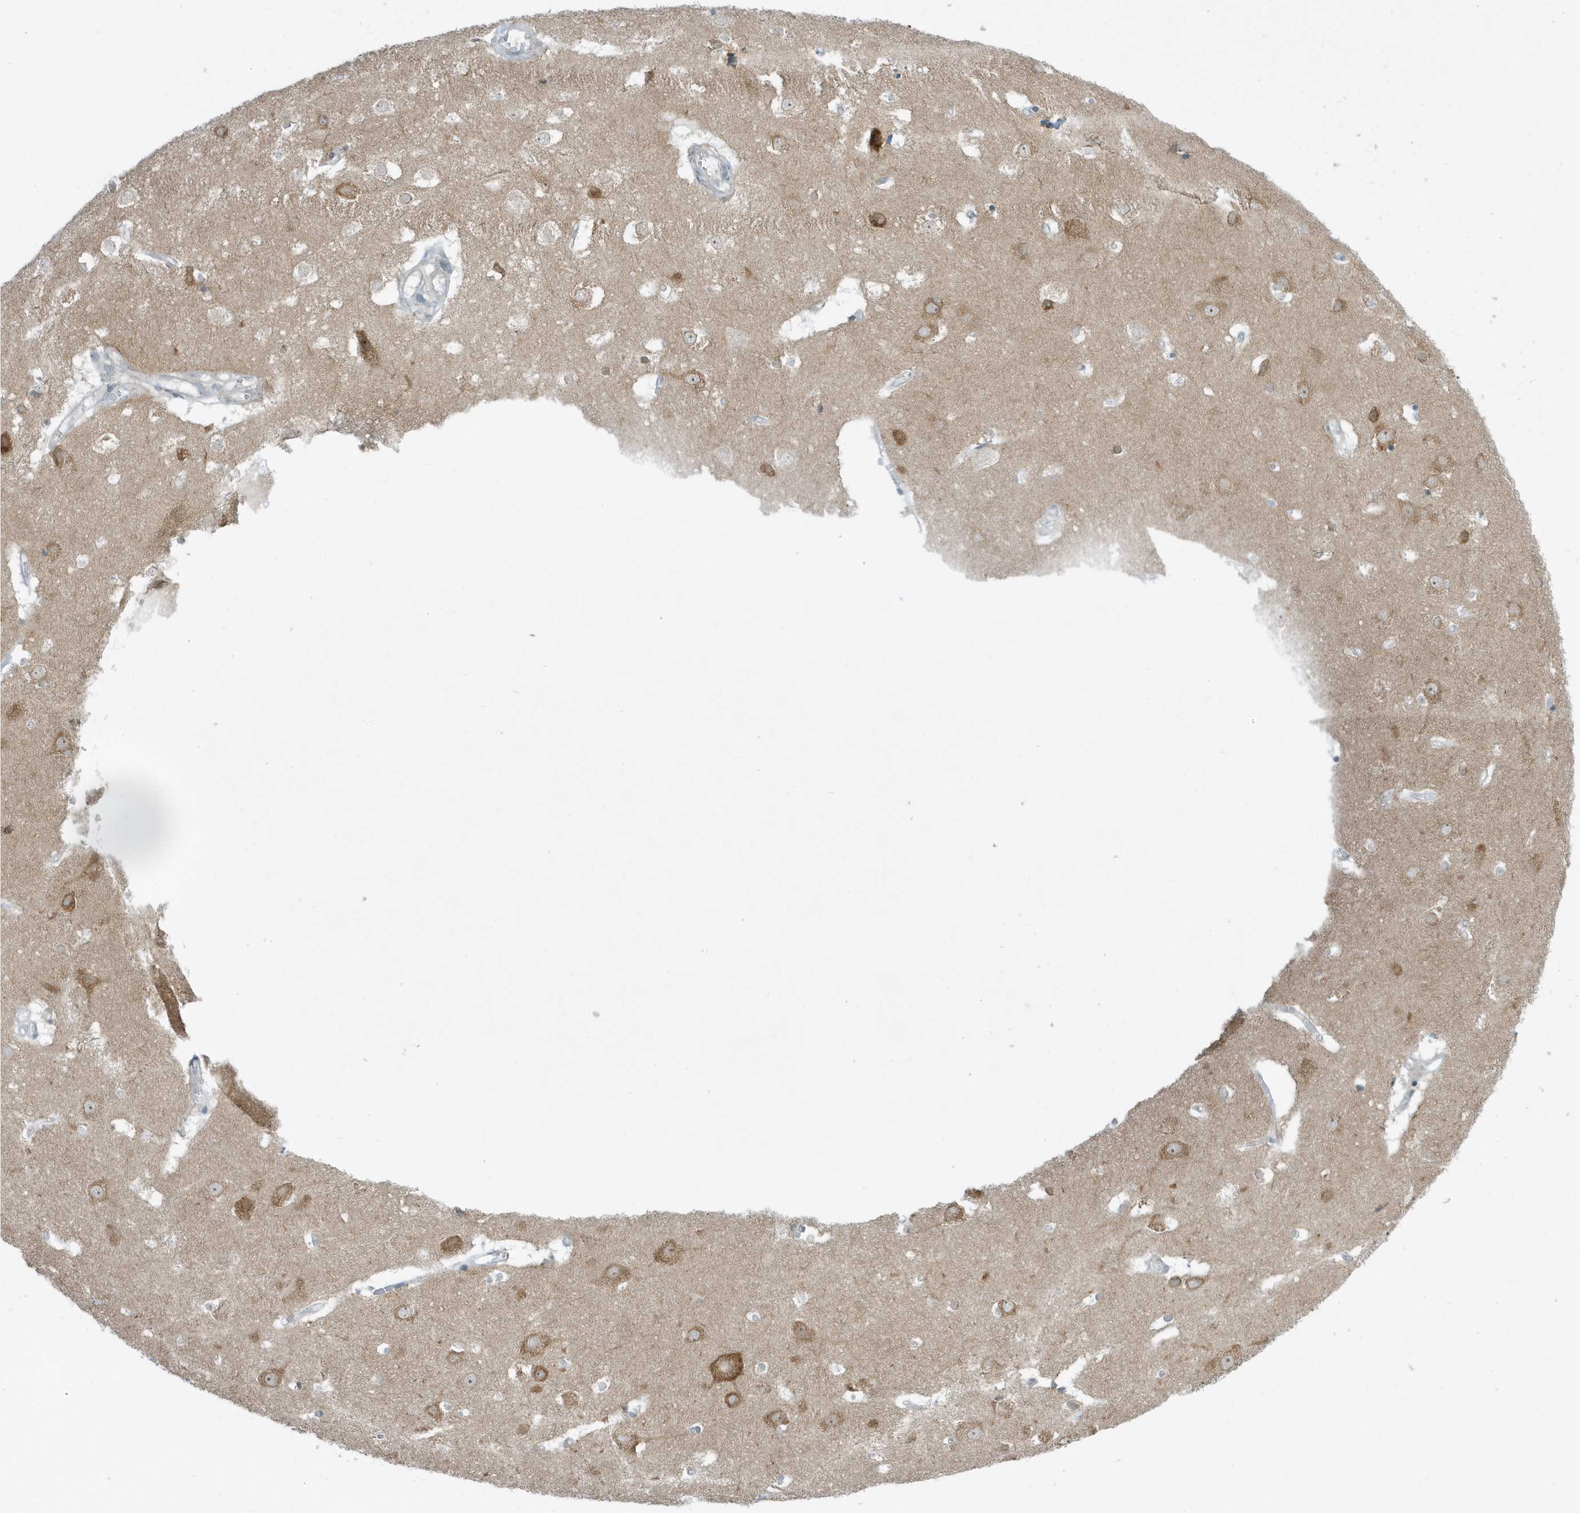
{"staining": {"intensity": "negative", "quantity": "none", "location": "none"}, "tissue": "cerebral cortex", "cell_type": "Endothelial cells", "image_type": "normal", "snomed": [{"axis": "morphology", "description": "Normal tissue, NOS"}, {"axis": "topography", "description": "Cerebral cortex"}], "caption": "Immunohistochemical staining of normal cerebral cortex demonstrates no significant expression in endothelial cells. (Stains: DAB immunohistochemistry (IHC) with hematoxylin counter stain, Microscopy: brightfield microscopy at high magnification).", "gene": "SCN3A", "patient": {"sex": "male", "age": 54}}